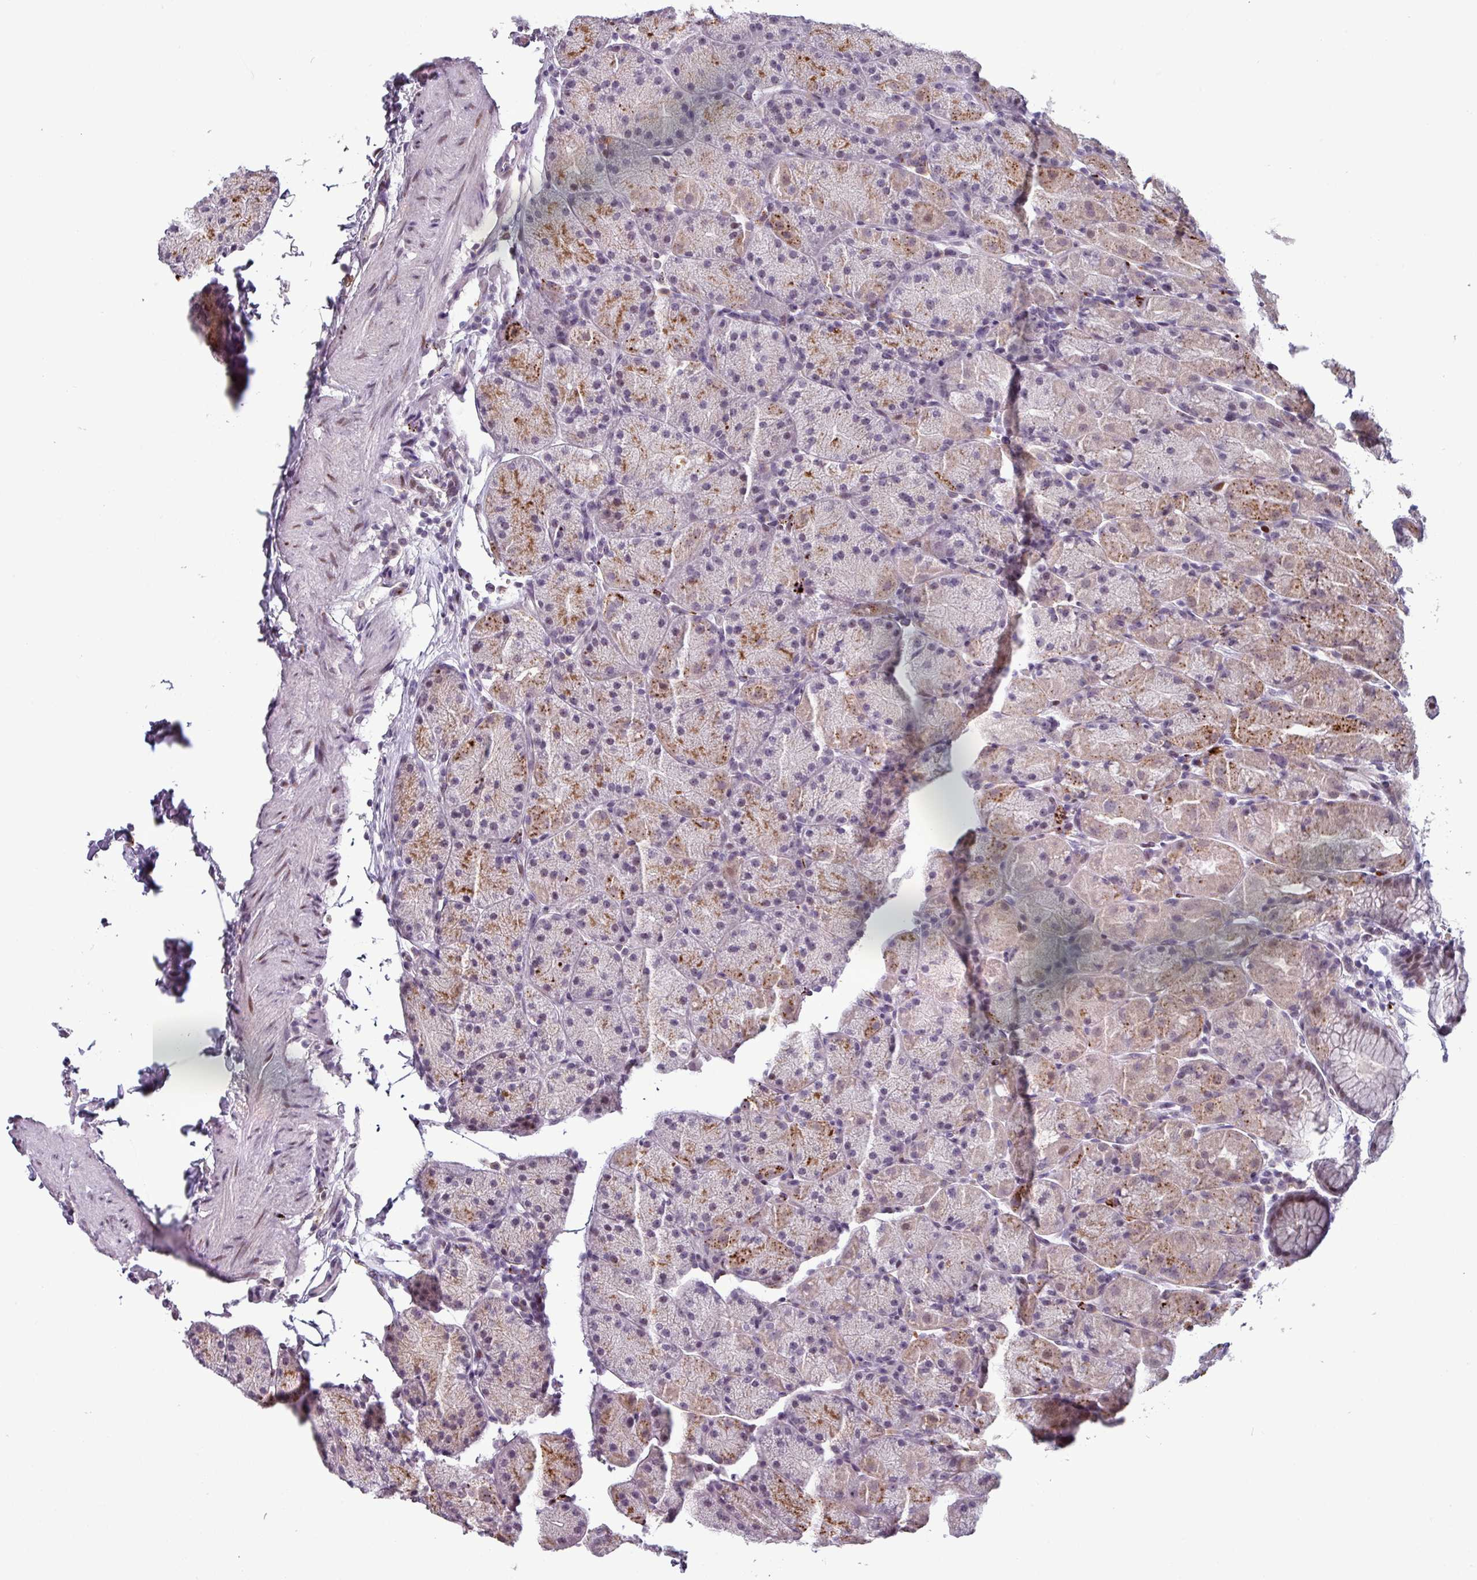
{"staining": {"intensity": "moderate", "quantity": "<25%", "location": "cytoplasmic/membranous"}, "tissue": "stomach", "cell_type": "Glandular cells", "image_type": "normal", "snomed": [{"axis": "morphology", "description": "Normal tissue, NOS"}, {"axis": "topography", "description": "Stomach, upper"}, {"axis": "topography", "description": "Stomach, lower"}], "caption": "A photomicrograph of stomach stained for a protein reveals moderate cytoplasmic/membranous brown staining in glandular cells. (brown staining indicates protein expression, while blue staining denotes nuclei).", "gene": "TMEFF1", "patient": {"sex": "male", "age": 67}}